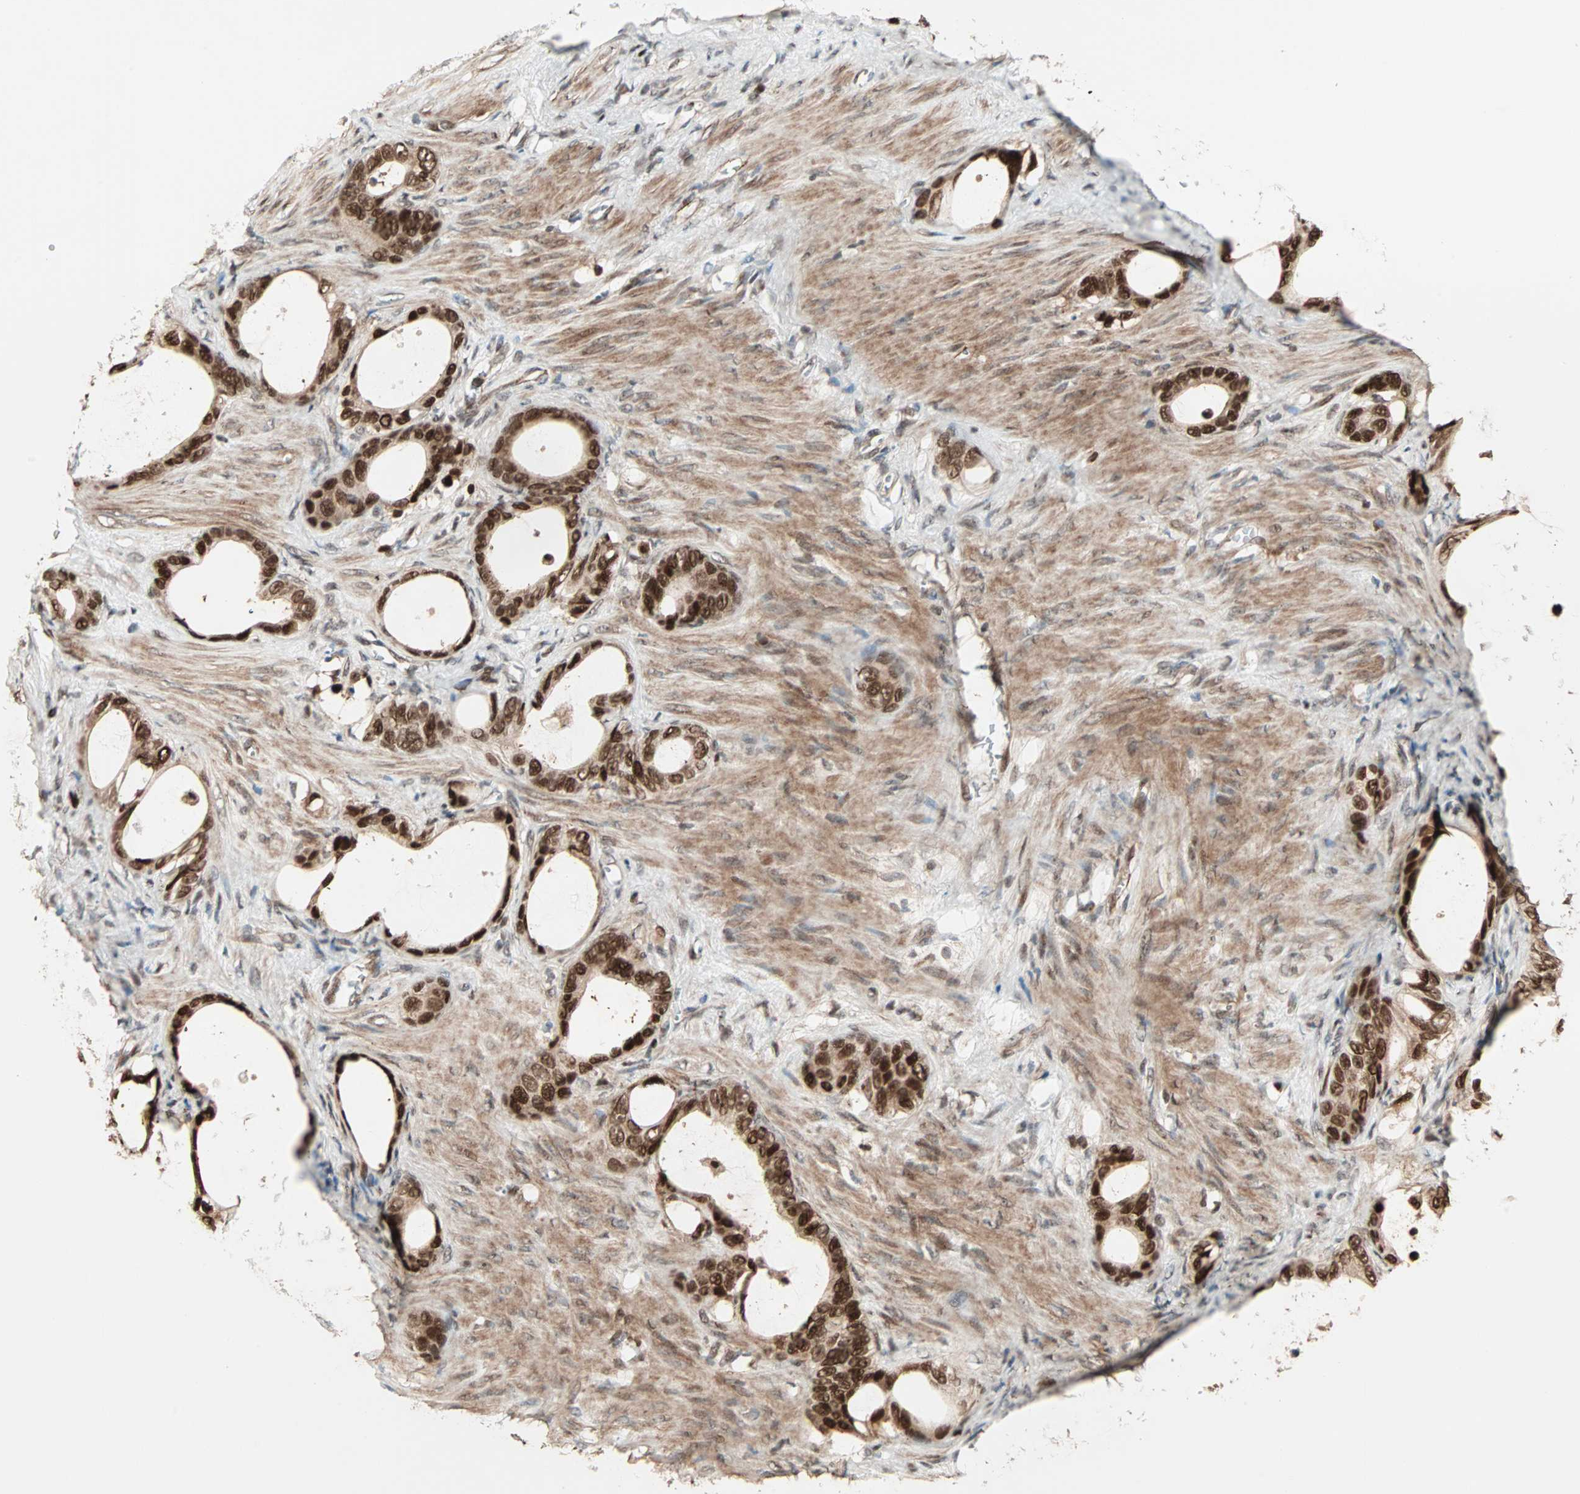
{"staining": {"intensity": "strong", "quantity": ">75%", "location": "cytoplasmic/membranous,nuclear"}, "tissue": "stomach cancer", "cell_type": "Tumor cells", "image_type": "cancer", "snomed": [{"axis": "morphology", "description": "Adenocarcinoma, NOS"}, {"axis": "topography", "description": "Stomach"}], "caption": "A brown stain labels strong cytoplasmic/membranous and nuclear positivity of a protein in human stomach adenocarcinoma tumor cells. (DAB (3,3'-diaminobenzidine) = brown stain, brightfield microscopy at high magnification).", "gene": "ZBED9", "patient": {"sex": "female", "age": 75}}